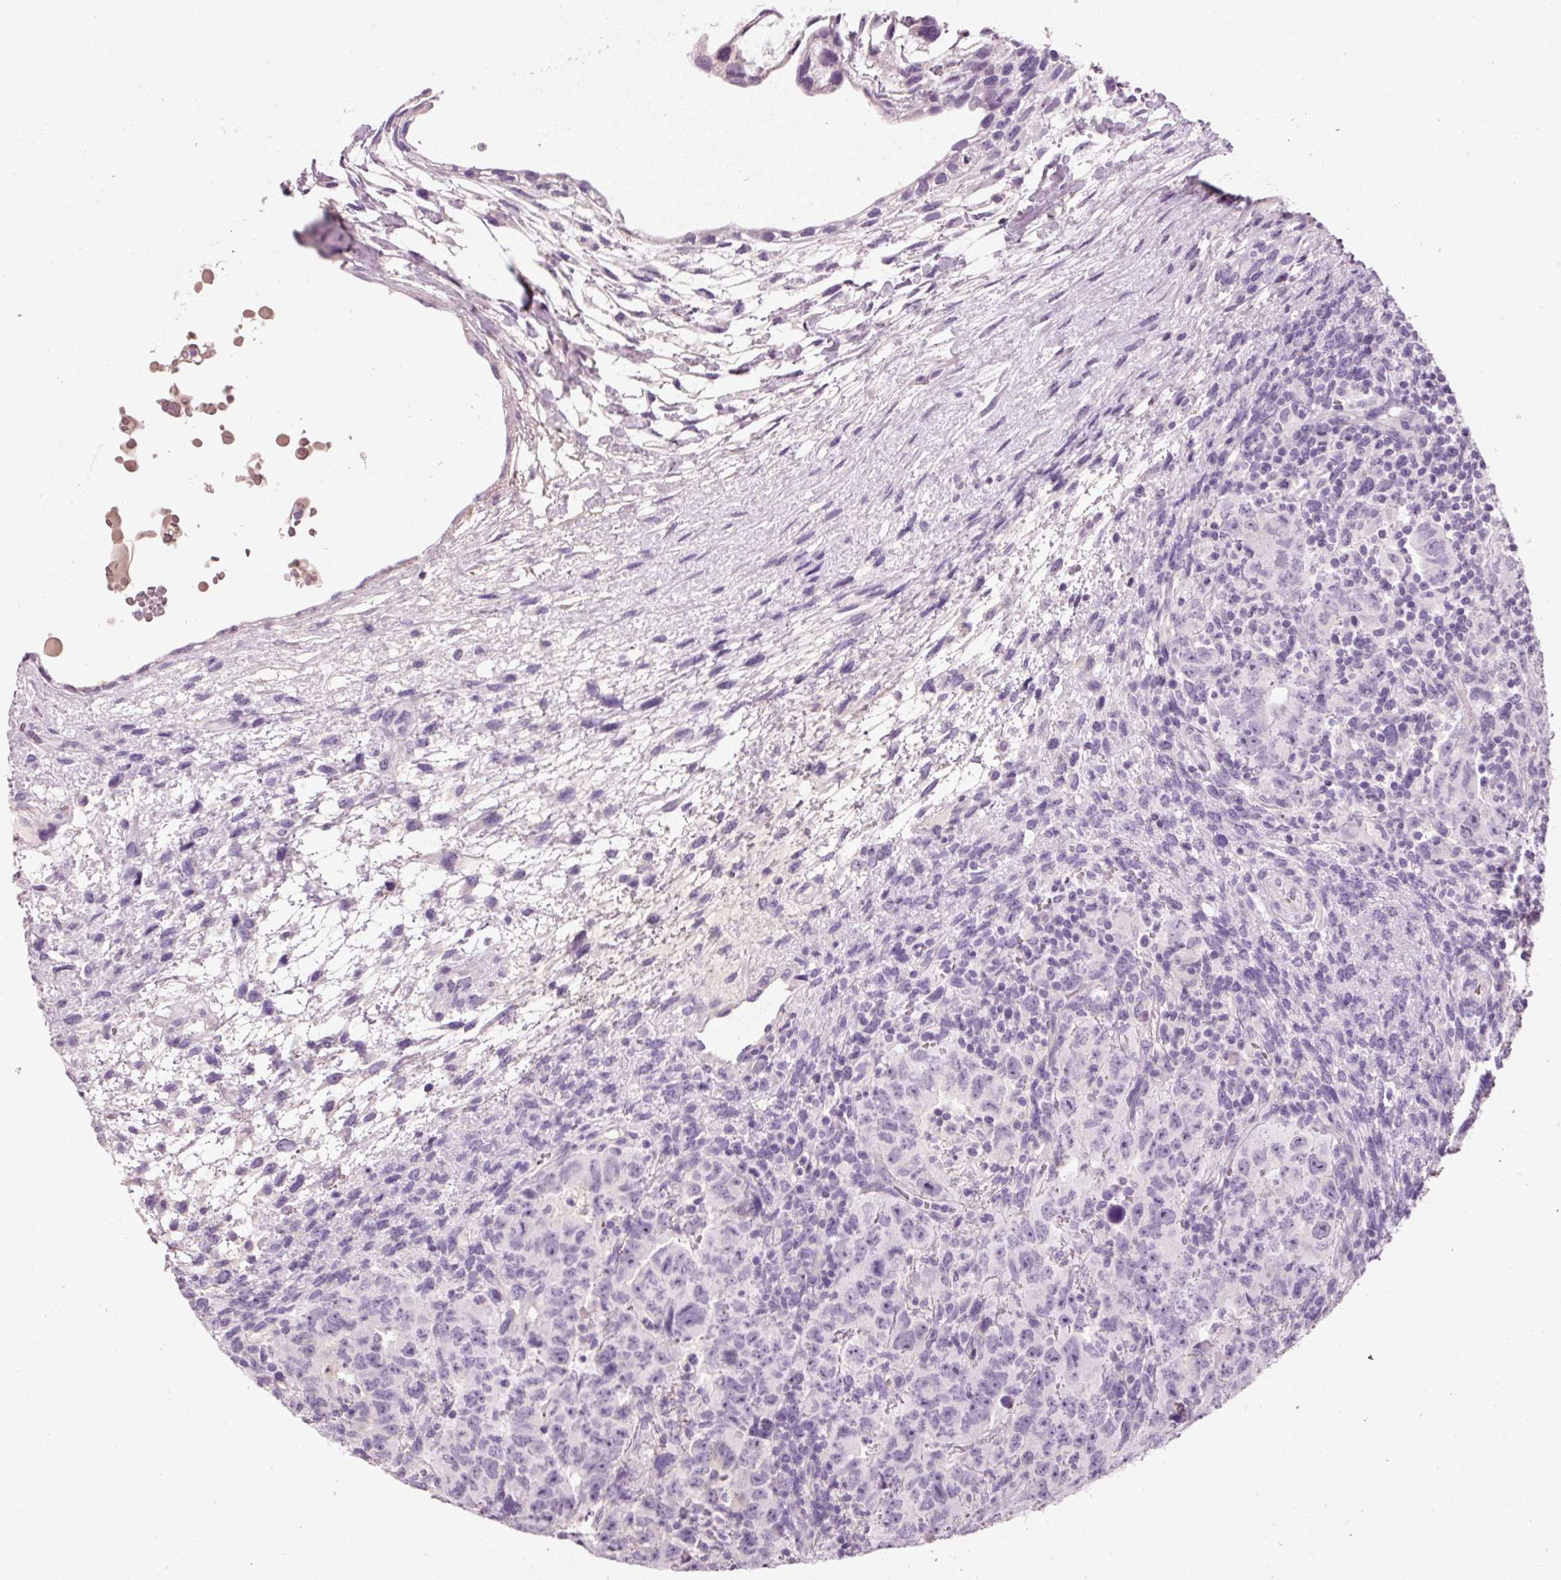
{"staining": {"intensity": "negative", "quantity": "none", "location": "none"}, "tissue": "testis cancer", "cell_type": "Tumor cells", "image_type": "cancer", "snomed": [{"axis": "morphology", "description": "Carcinoma, Embryonal, NOS"}, {"axis": "topography", "description": "Testis"}], "caption": "Tumor cells are negative for protein expression in human testis cancer (embryonal carcinoma).", "gene": "MUC5AC", "patient": {"sex": "male", "age": 24}}